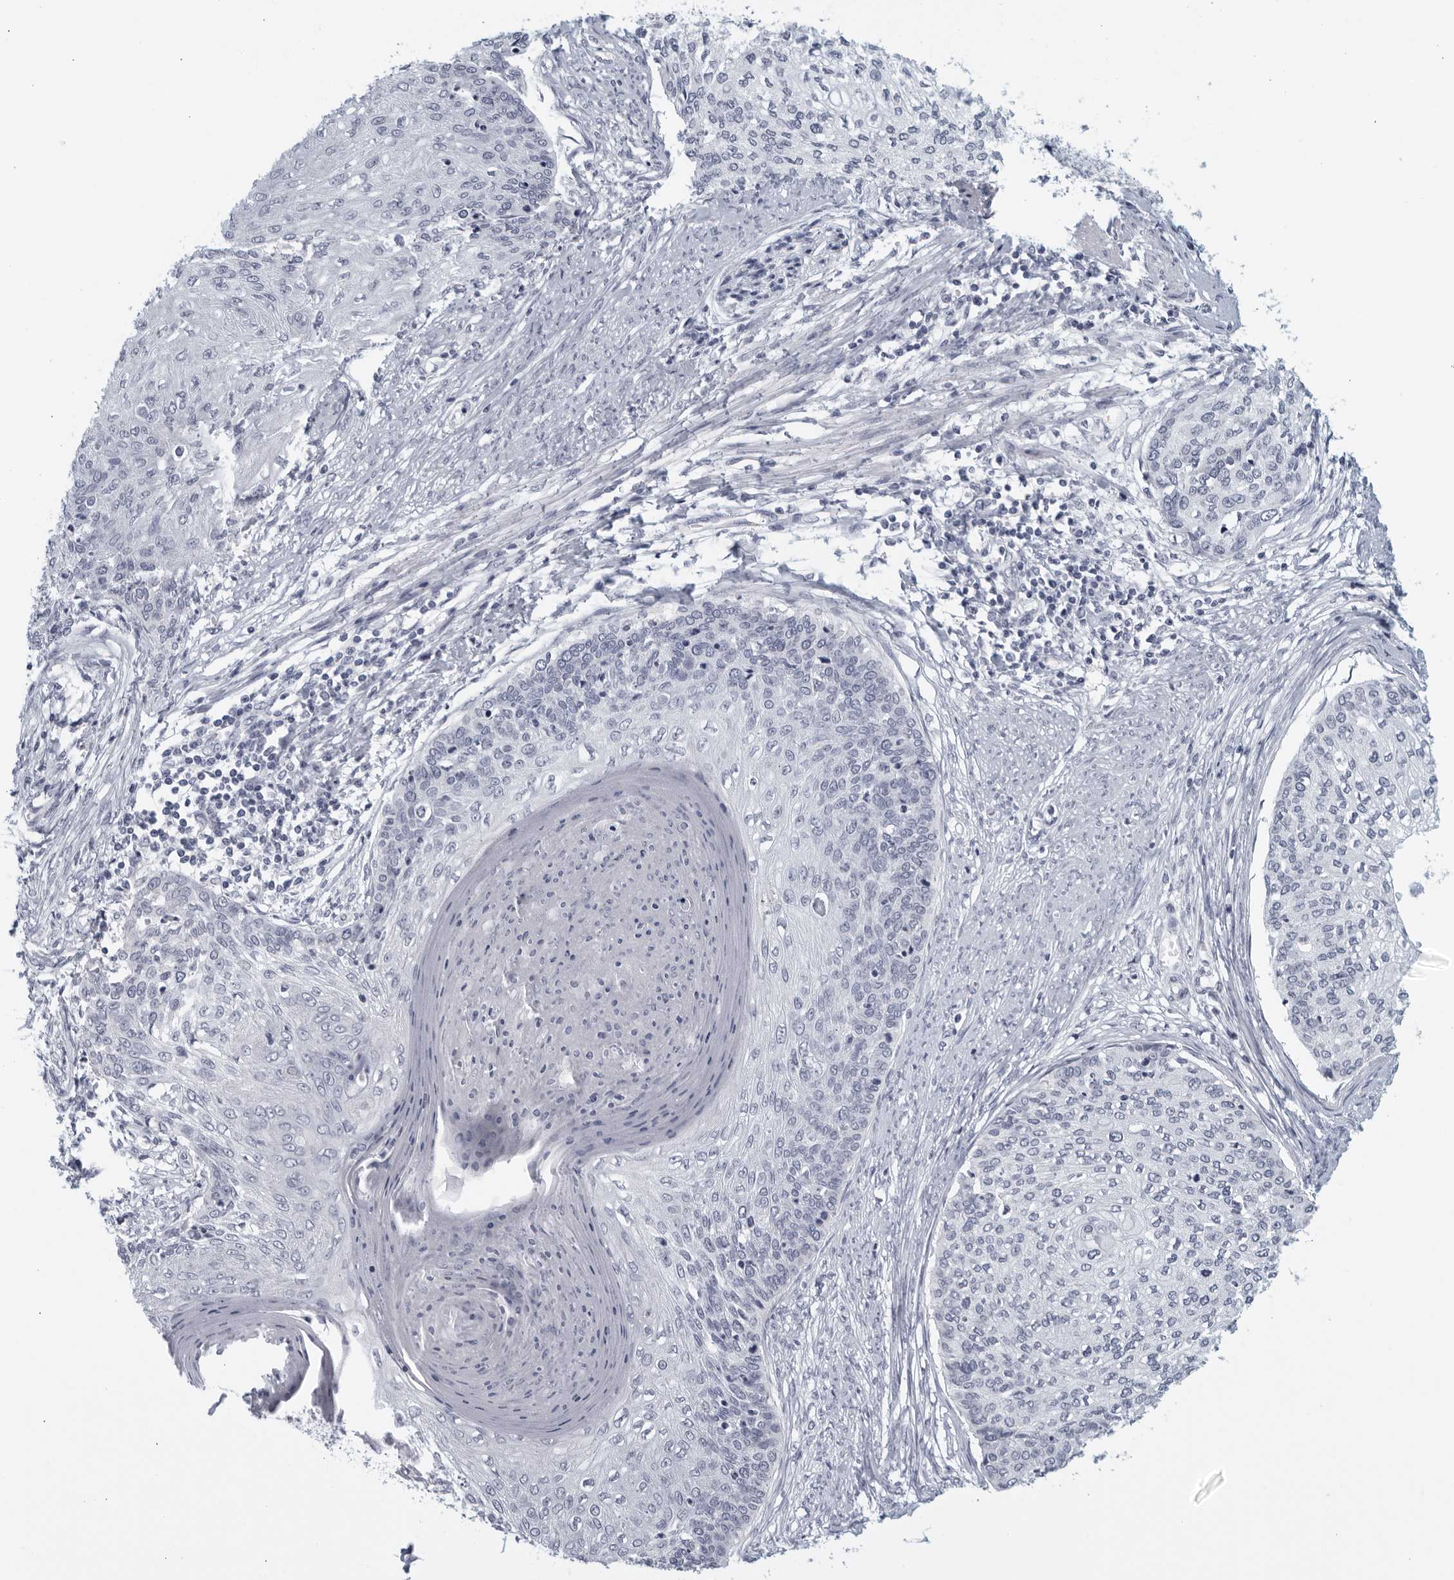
{"staining": {"intensity": "negative", "quantity": "none", "location": "none"}, "tissue": "cervical cancer", "cell_type": "Tumor cells", "image_type": "cancer", "snomed": [{"axis": "morphology", "description": "Squamous cell carcinoma, NOS"}, {"axis": "topography", "description": "Cervix"}], "caption": "Immunohistochemistry micrograph of human squamous cell carcinoma (cervical) stained for a protein (brown), which shows no expression in tumor cells. The staining was performed using DAB to visualize the protein expression in brown, while the nuclei were stained in blue with hematoxylin (Magnification: 20x).", "gene": "MATN1", "patient": {"sex": "female", "age": 37}}